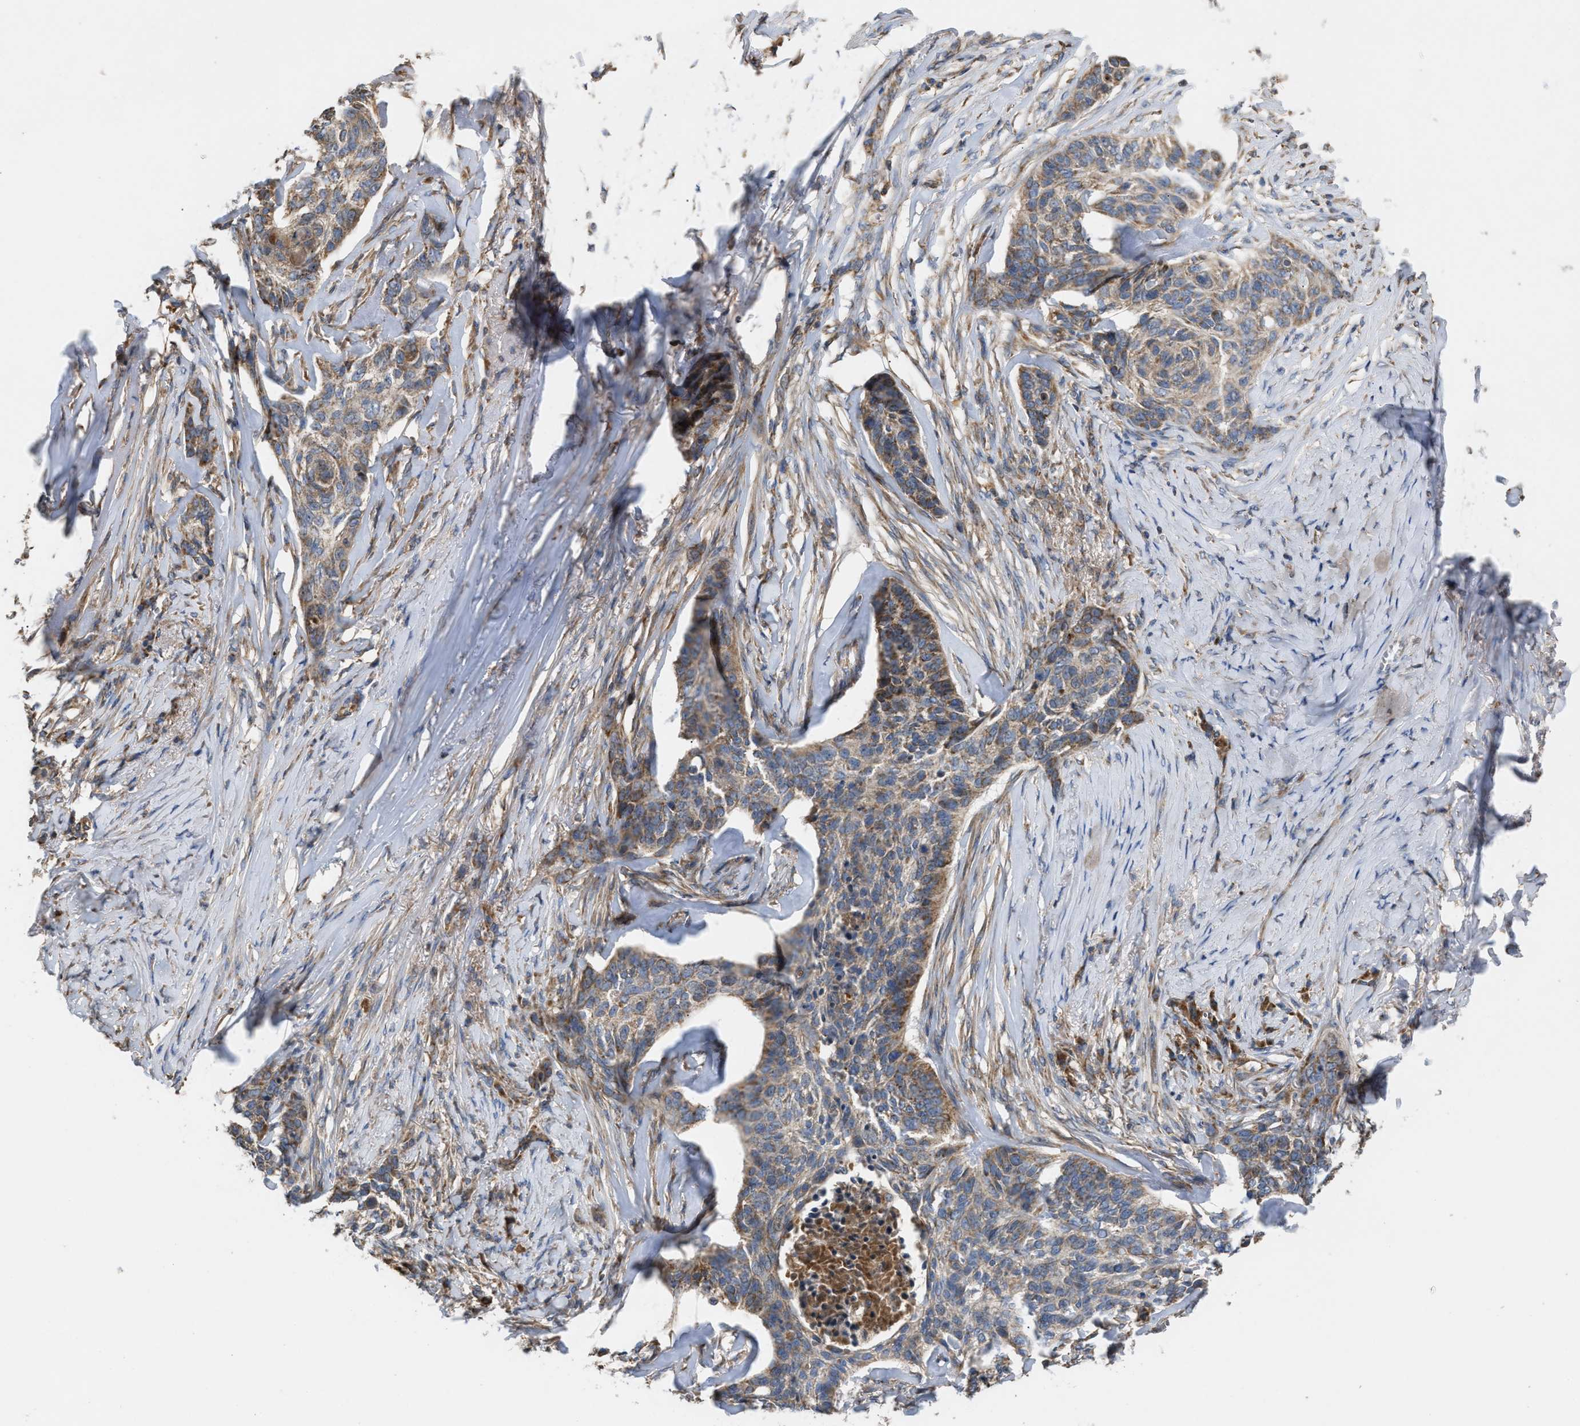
{"staining": {"intensity": "moderate", "quantity": "25%-75%", "location": "cytoplasmic/membranous"}, "tissue": "skin cancer", "cell_type": "Tumor cells", "image_type": "cancer", "snomed": [{"axis": "morphology", "description": "Basal cell carcinoma"}, {"axis": "topography", "description": "Skin"}], "caption": "The micrograph demonstrates a brown stain indicating the presence of a protein in the cytoplasmic/membranous of tumor cells in skin basal cell carcinoma.", "gene": "TACO1", "patient": {"sex": "male", "age": 85}}